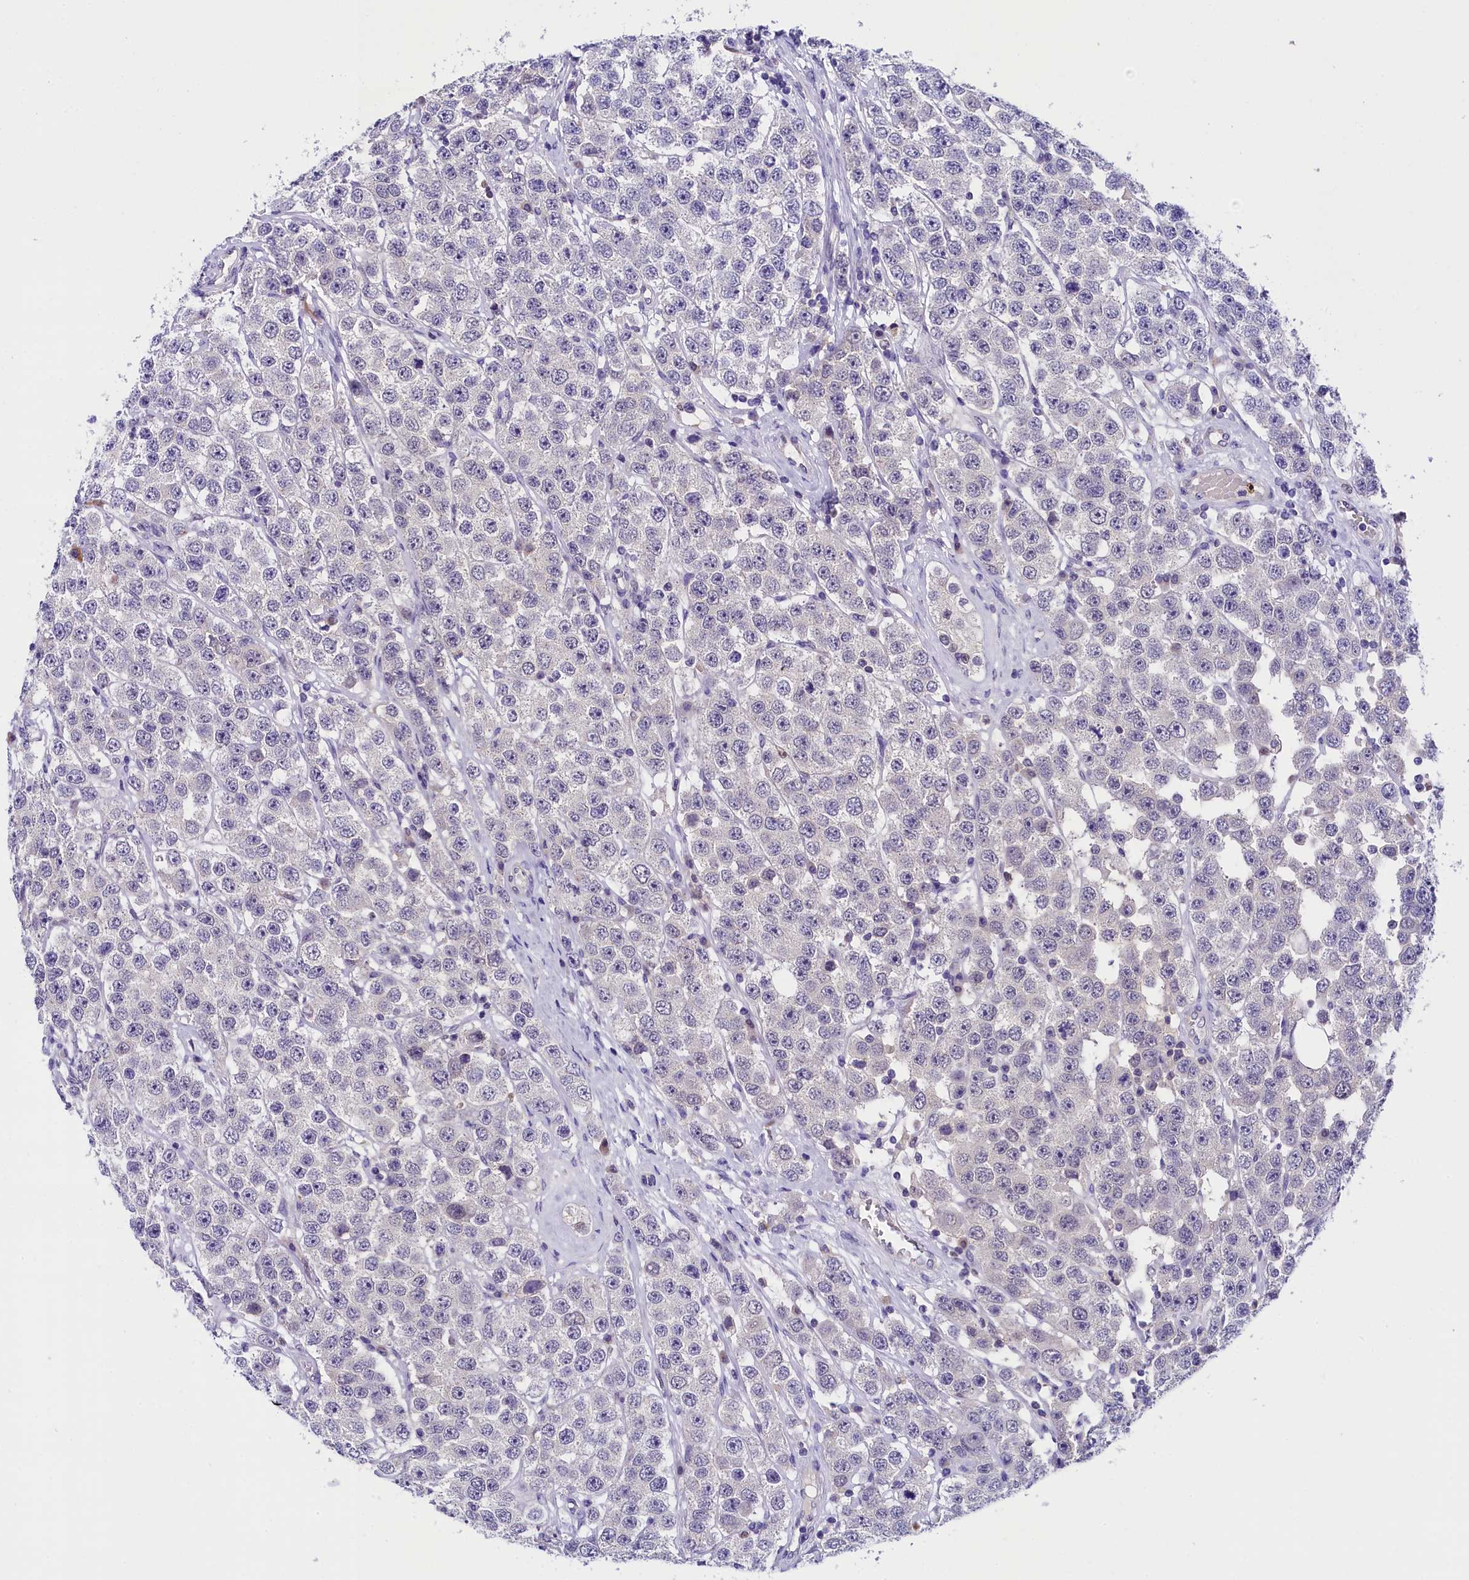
{"staining": {"intensity": "negative", "quantity": "none", "location": "none"}, "tissue": "testis cancer", "cell_type": "Tumor cells", "image_type": "cancer", "snomed": [{"axis": "morphology", "description": "Seminoma, NOS"}, {"axis": "topography", "description": "Testis"}], "caption": "Tumor cells show no significant protein staining in testis seminoma.", "gene": "IQCN", "patient": {"sex": "male", "age": 28}}